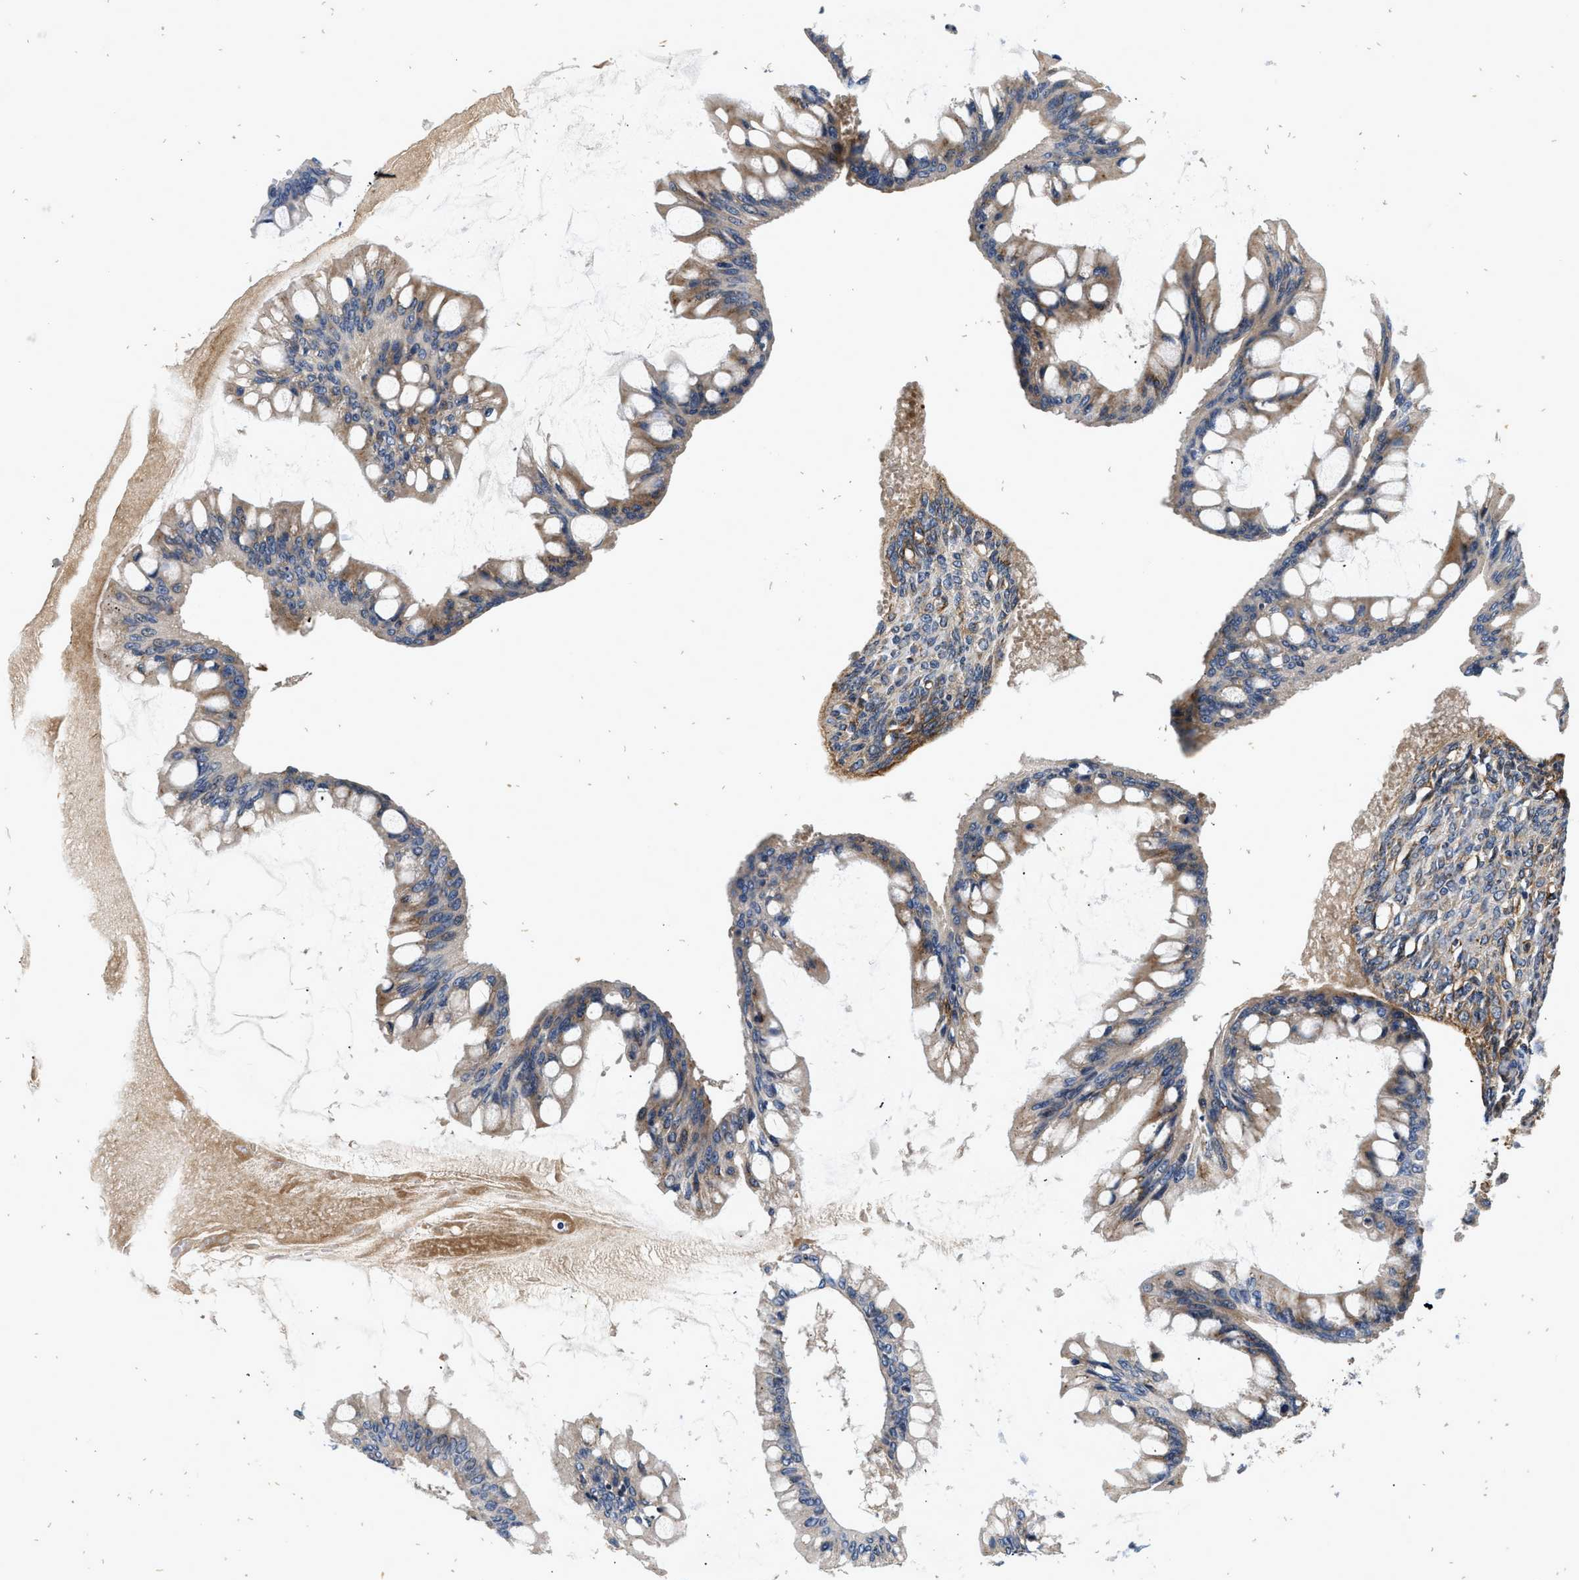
{"staining": {"intensity": "moderate", "quantity": "25%-75%", "location": "cytoplasmic/membranous"}, "tissue": "ovarian cancer", "cell_type": "Tumor cells", "image_type": "cancer", "snomed": [{"axis": "morphology", "description": "Cystadenocarcinoma, mucinous, NOS"}, {"axis": "topography", "description": "Ovary"}], "caption": "Brown immunohistochemical staining in human ovarian mucinous cystadenocarcinoma shows moderate cytoplasmic/membranous positivity in about 25%-75% of tumor cells.", "gene": "NME6", "patient": {"sex": "female", "age": 73}}